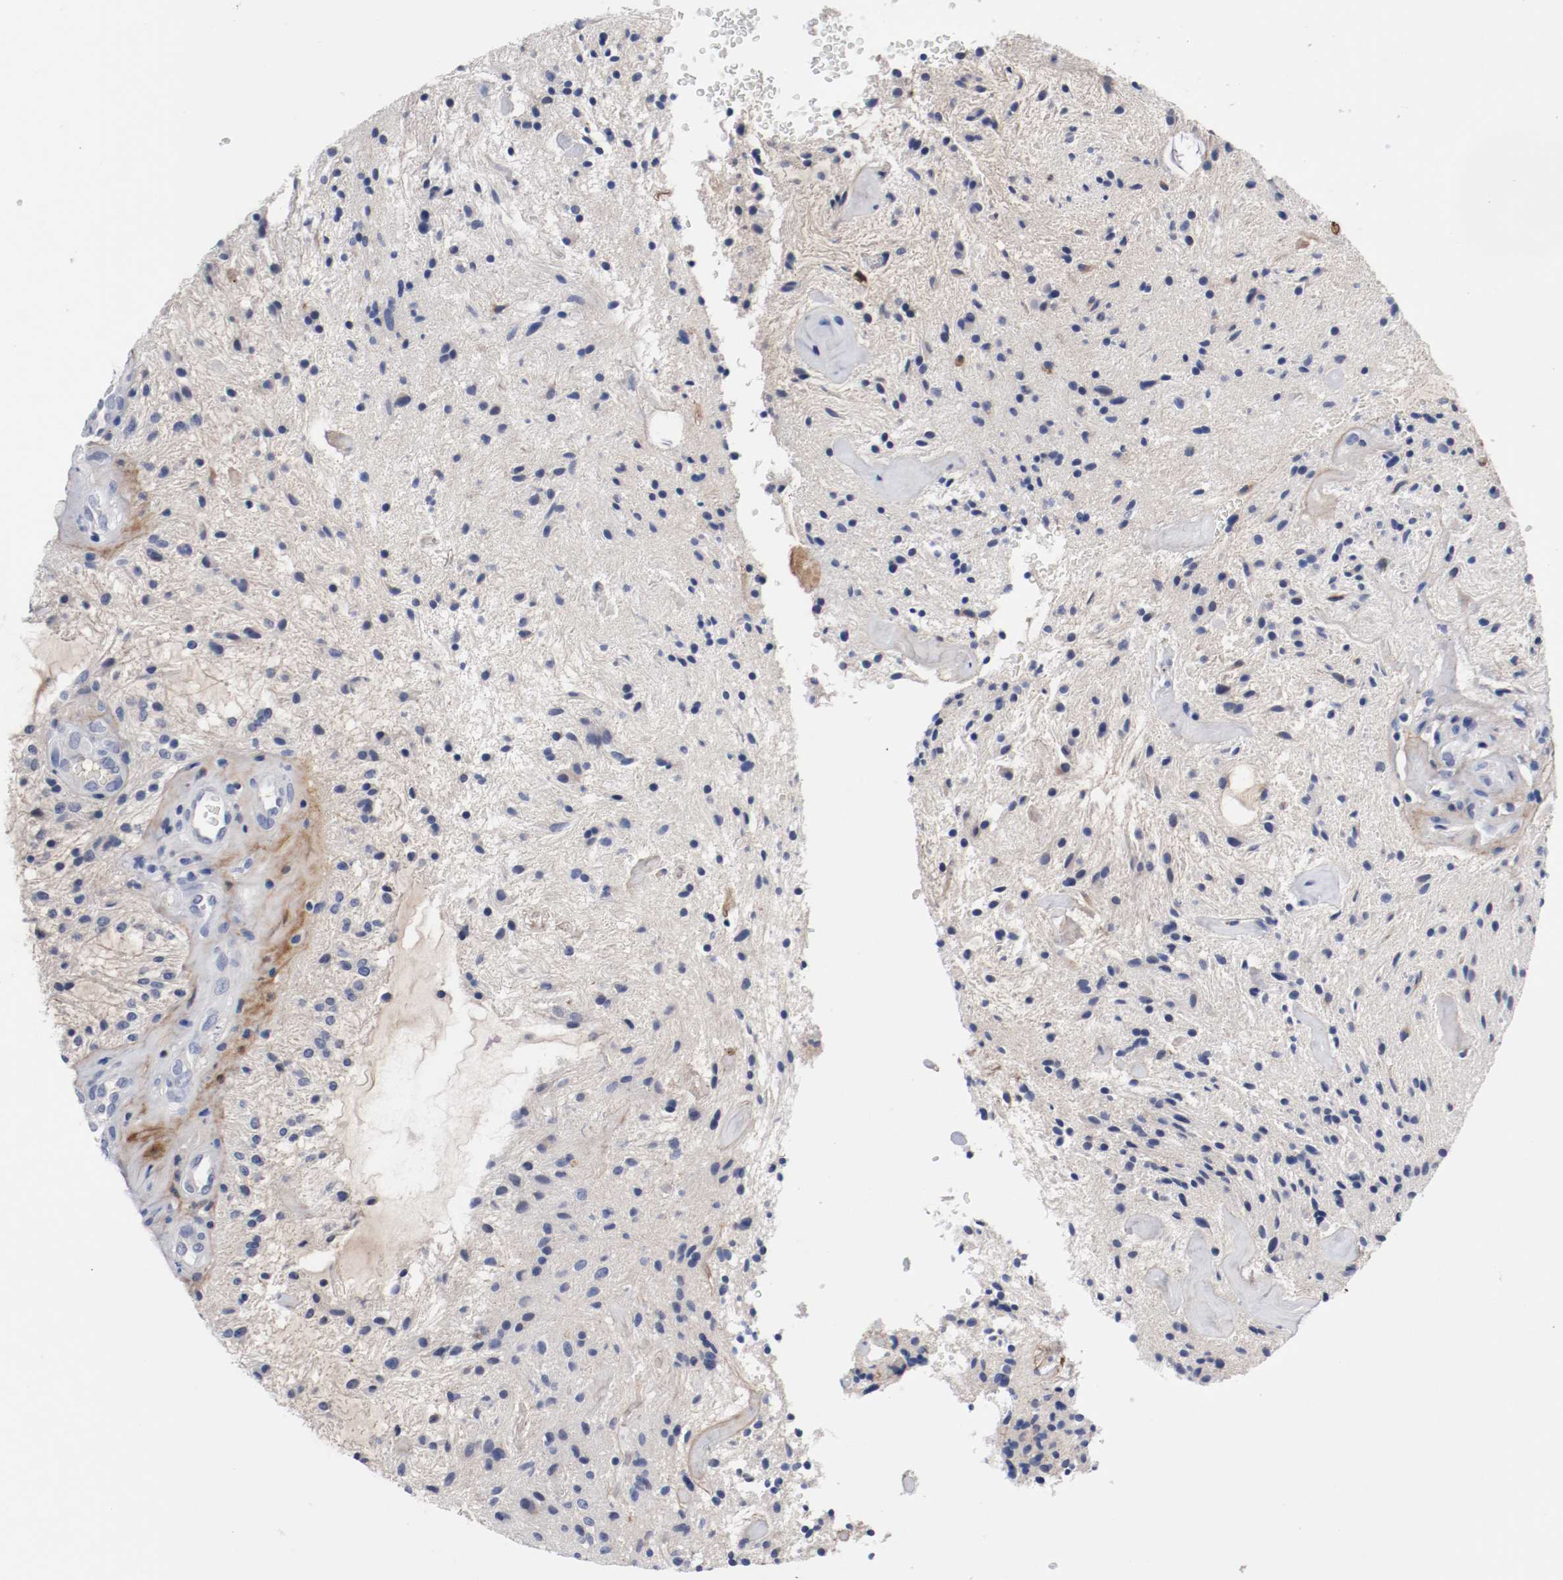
{"staining": {"intensity": "negative", "quantity": "none", "location": "none"}, "tissue": "glioma", "cell_type": "Tumor cells", "image_type": "cancer", "snomed": [{"axis": "morphology", "description": "Glioma, malignant, NOS"}, {"axis": "topography", "description": "Cerebellum"}], "caption": "A photomicrograph of human malignant glioma is negative for staining in tumor cells.", "gene": "TNC", "patient": {"sex": "female", "age": 10}}